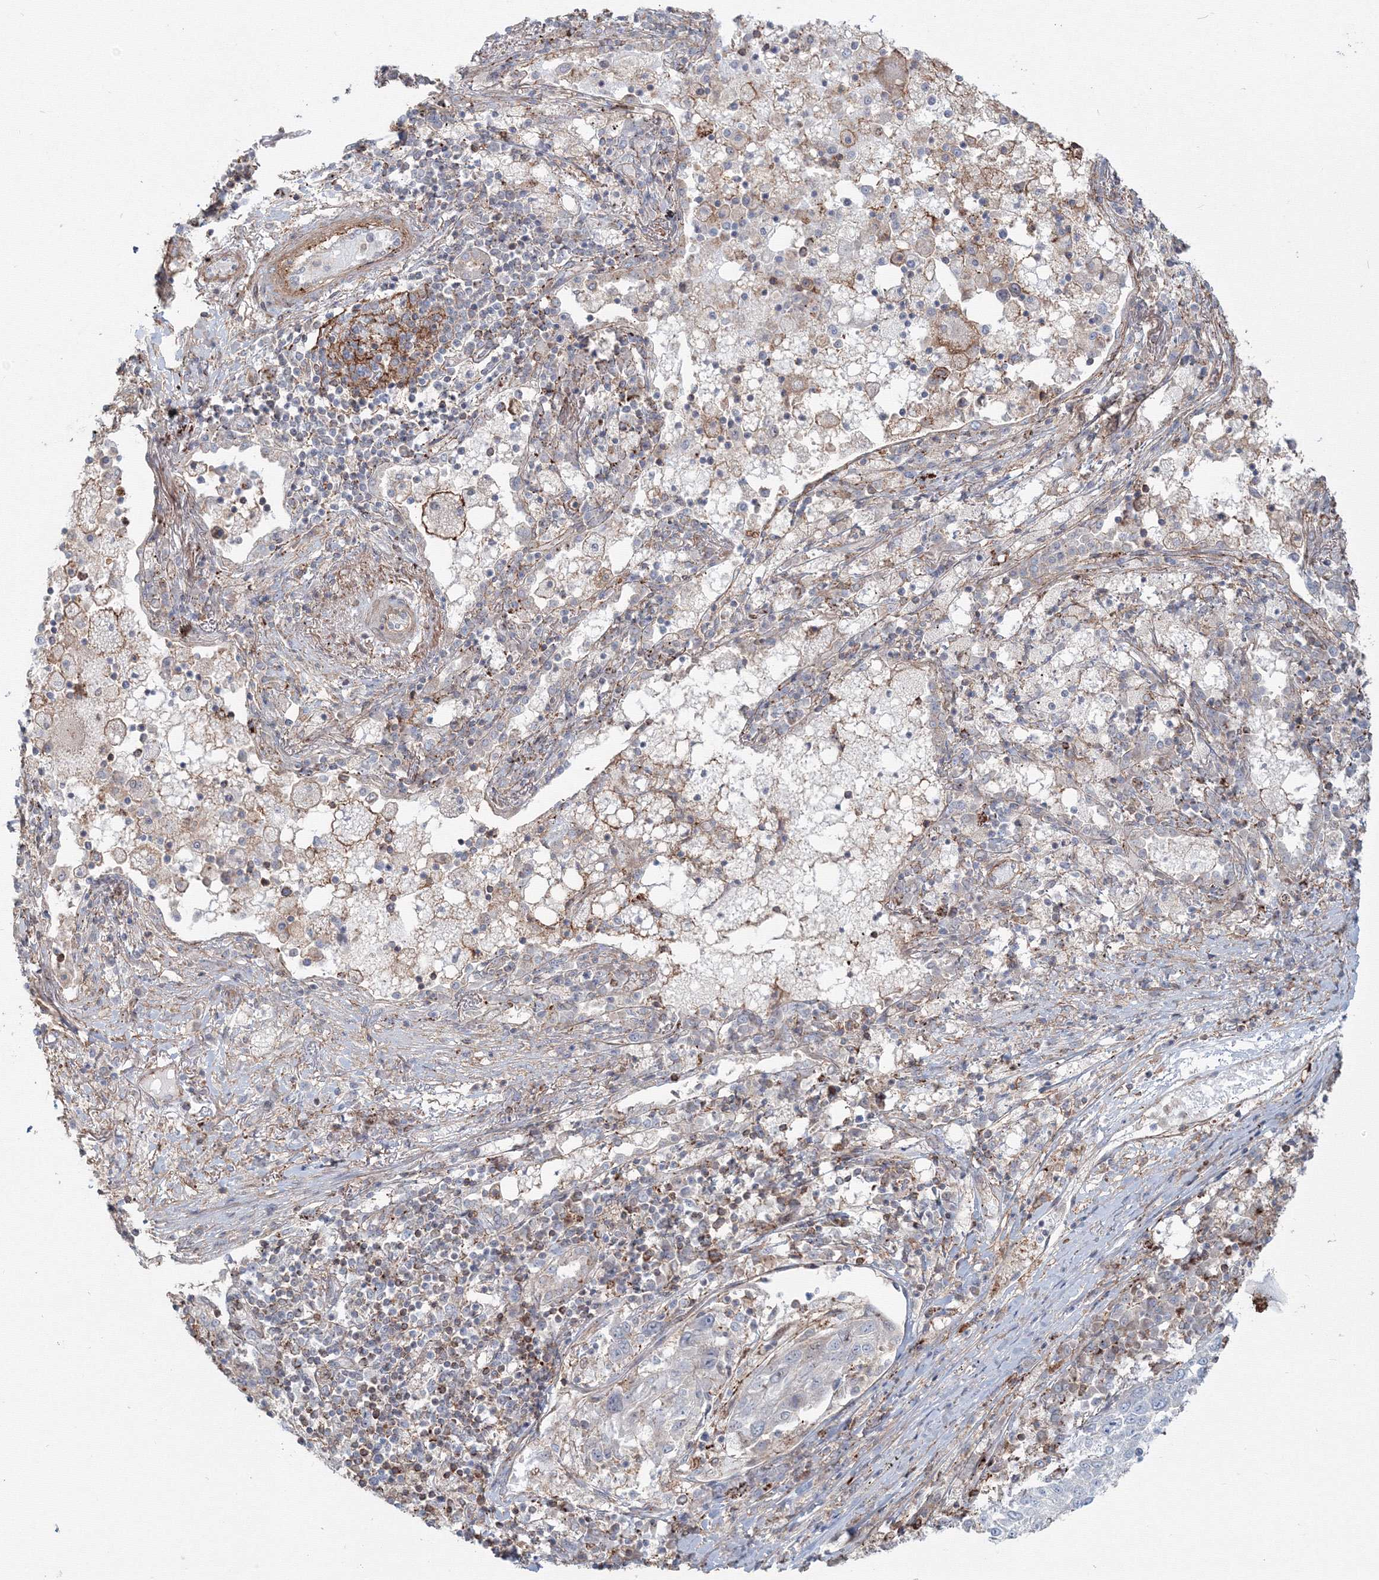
{"staining": {"intensity": "negative", "quantity": "none", "location": "none"}, "tissue": "lung cancer", "cell_type": "Tumor cells", "image_type": "cancer", "snomed": [{"axis": "morphology", "description": "Squamous cell carcinoma, NOS"}, {"axis": "topography", "description": "Lung"}], "caption": "Immunohistochemical staining of human lung cancer displays no significant expression in tumor cells.", "gene": "SH3PXD2A", "patient": {"sex": "male", "age": 65}}